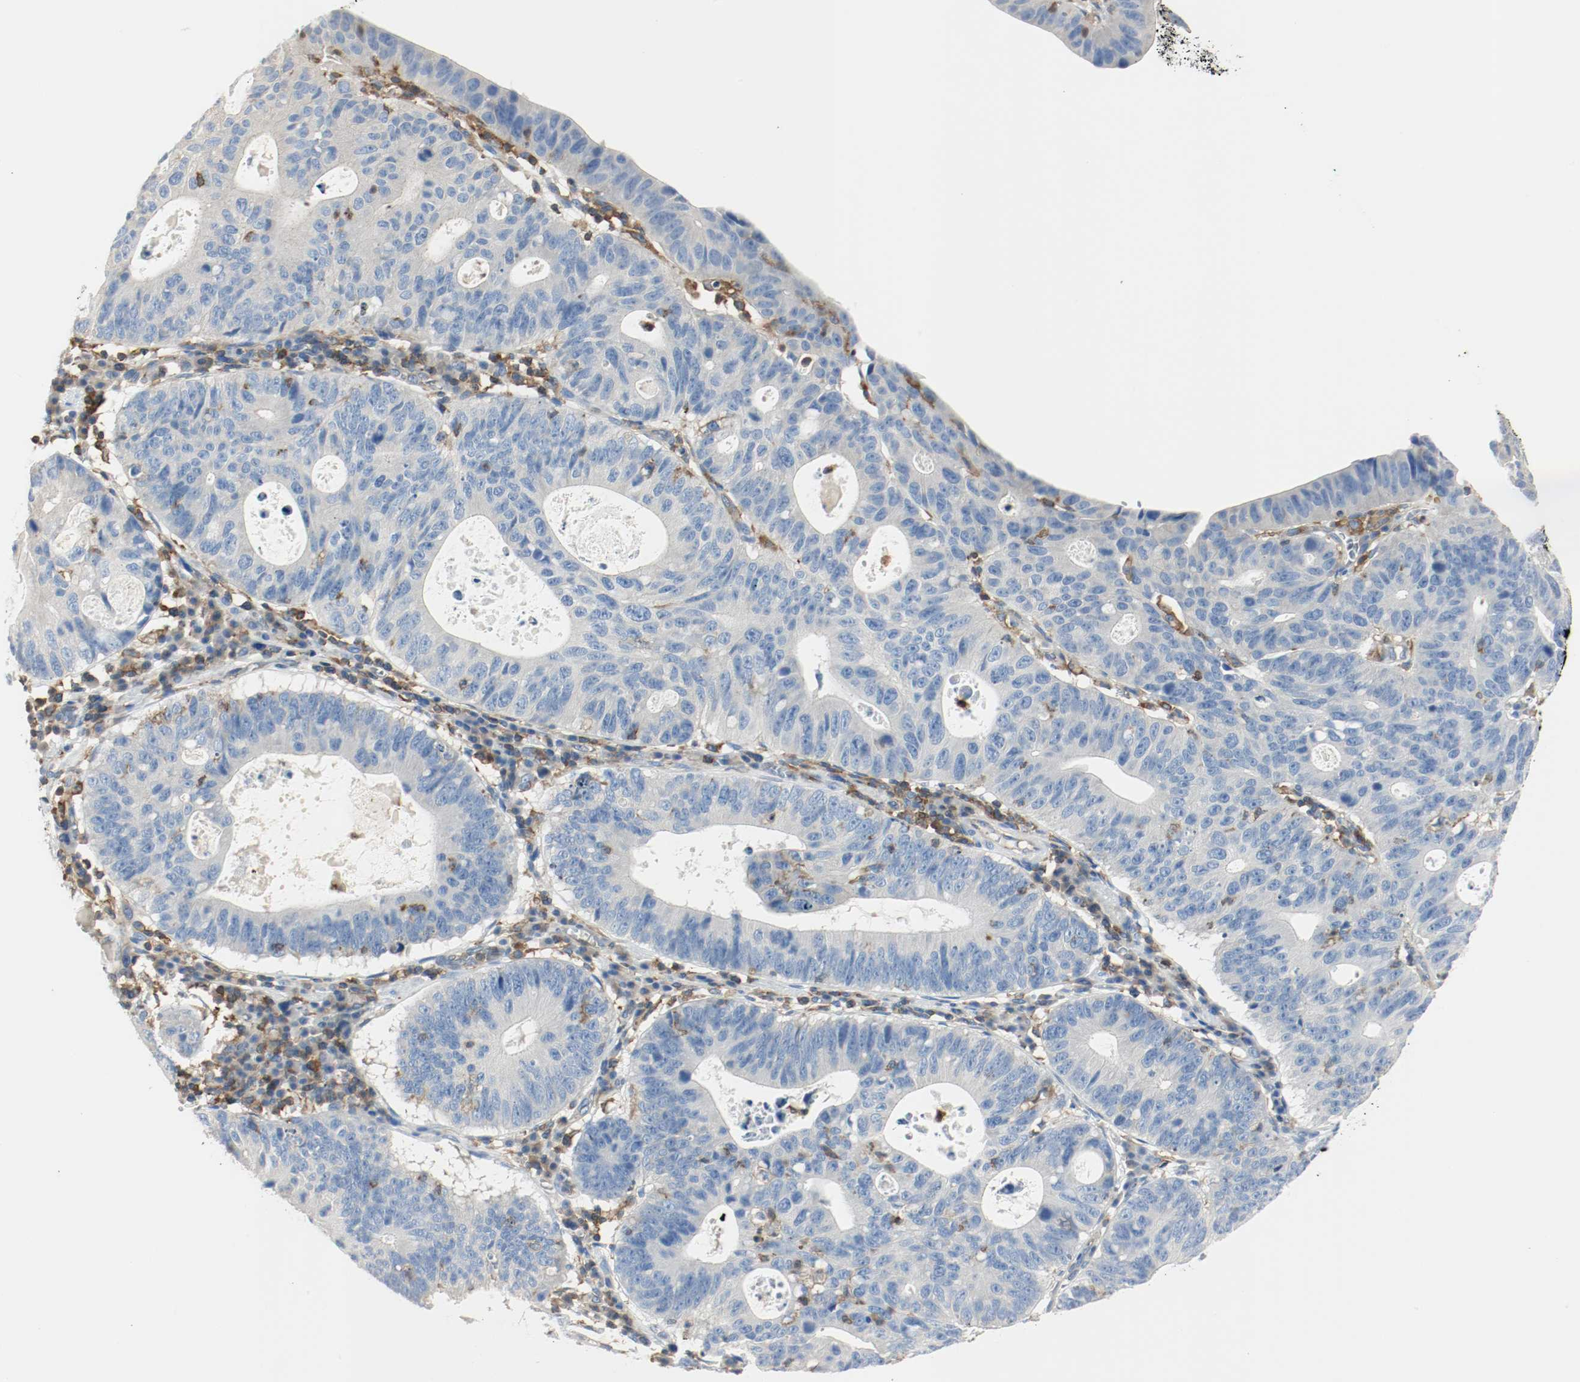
{"staining": {"intensity": "negative", "quantity": "none", "location": "none"}, "tissue": "stomach cancer", "cell_type": "Tumor cells", "image_type": "cancer", "snomed": [{"axis": "morphology", "description": "Adenocarcinoma, NOS"}, {"axis": "topography", "description": "Stomach"}], "caption": "IHC histopathology image of neoplastic tissue: stomach cancer (adenocarcinoma) stained with DAB (3,3'-diaminobenzidine) demonstrates no significant protein staining in tumor cells.", "gene": "ARPC1B", "patient": {"sex": "male", "age": 59}}